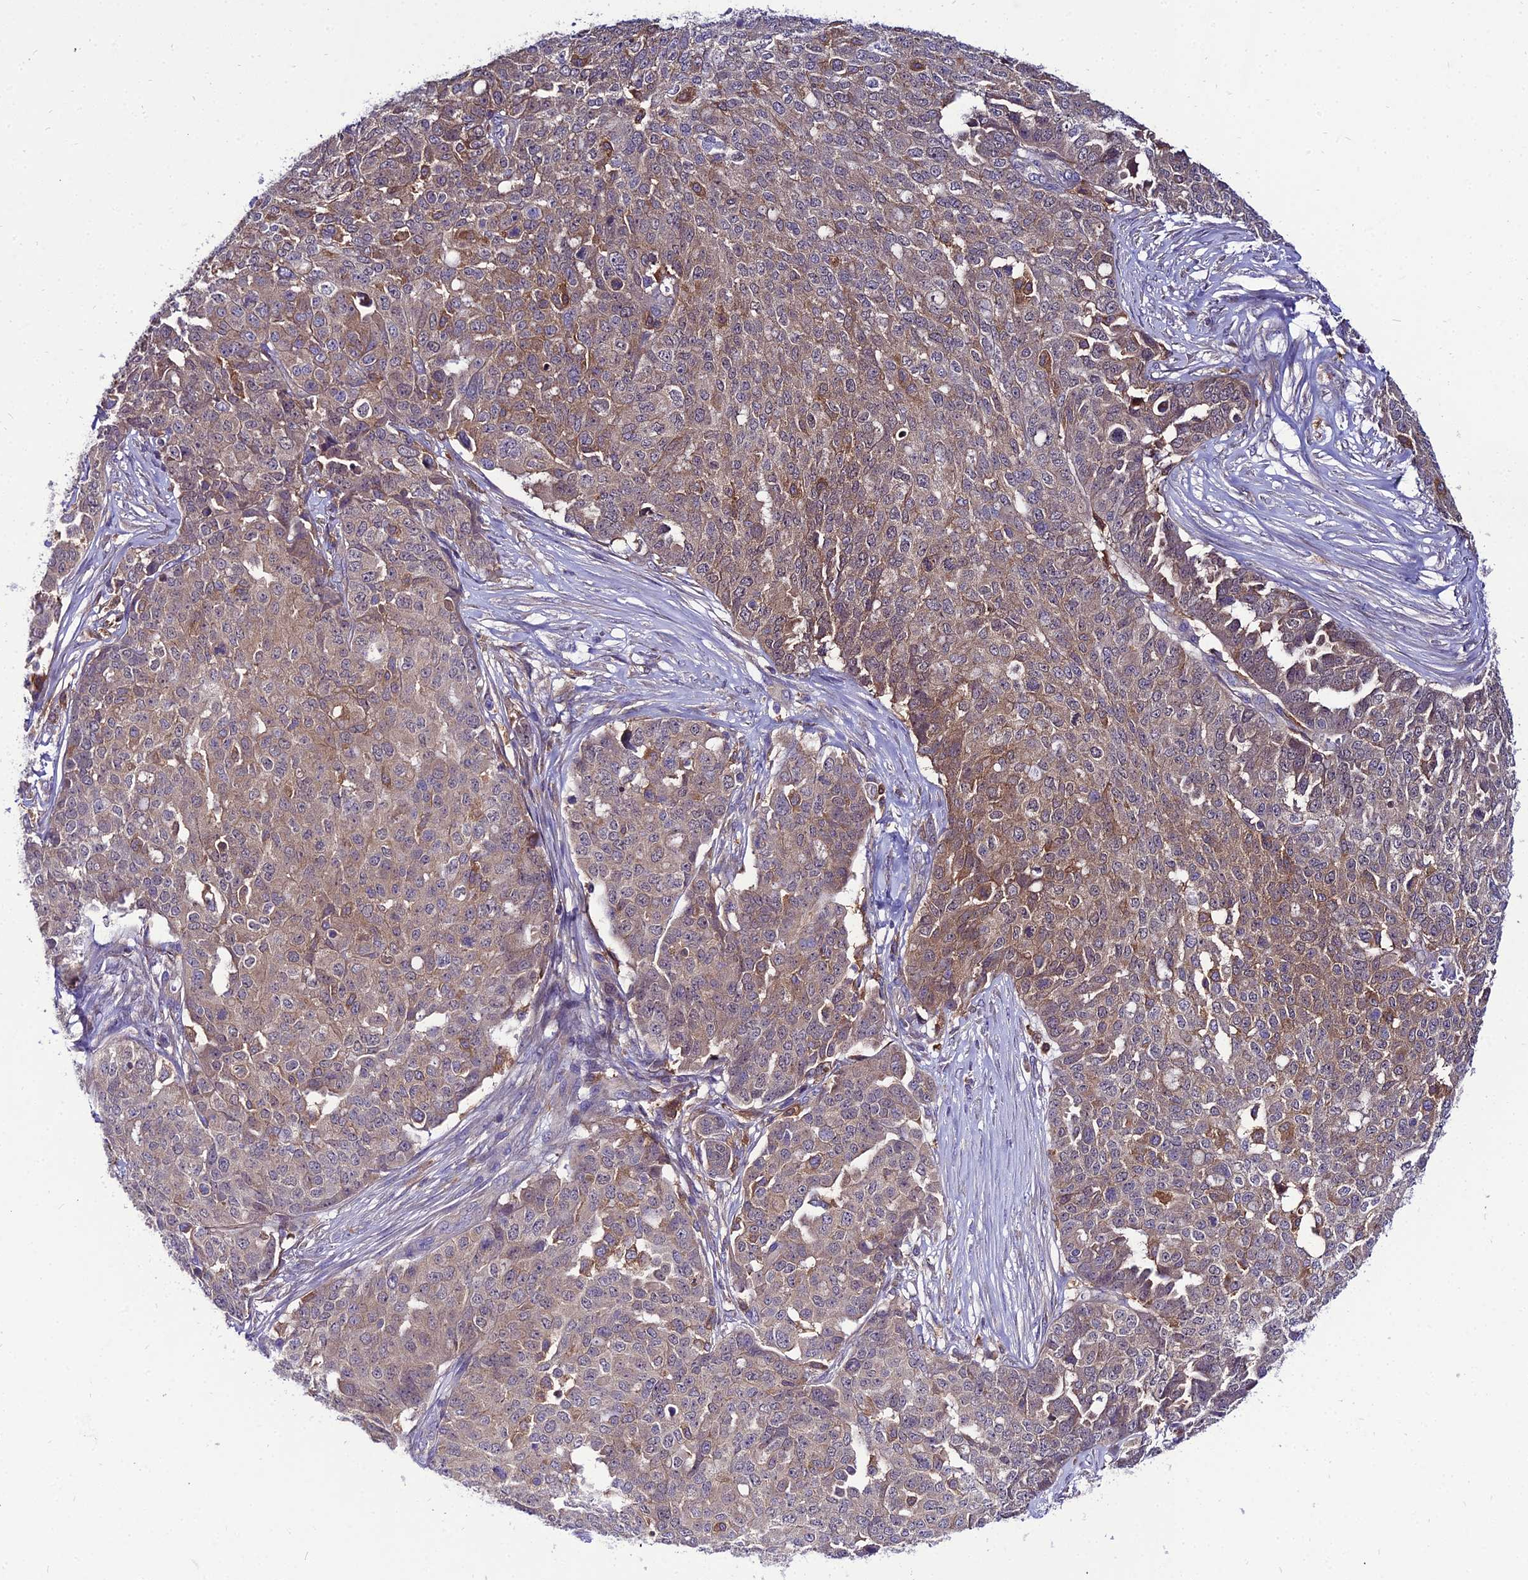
{"staining": {"intensity": "moderate", "quantity": "<25%", "location": "cytoplasmic/membranous"}, "tissue": "ovarian cancer", "cell_type": "Tumor cells", "image_type": "cancer", "snomed": [{"axis": "morphology", "description": "Cystadenocarcinoma, serous, NOS"}, {"axis": "topography", "description": "Soft tissue"}, {"axis": "topography", "description": "Ovary"}], "caption": "This micrograph reveals immunohistochemistry (IHC) staining of human ovarian serous cystadenocarcinoma, with low moderate cytoplasmic/membranous staining in about <25% of tumor cells.", "gene": "C2orf69", "patient": {"sex": "female", "age": 57}}